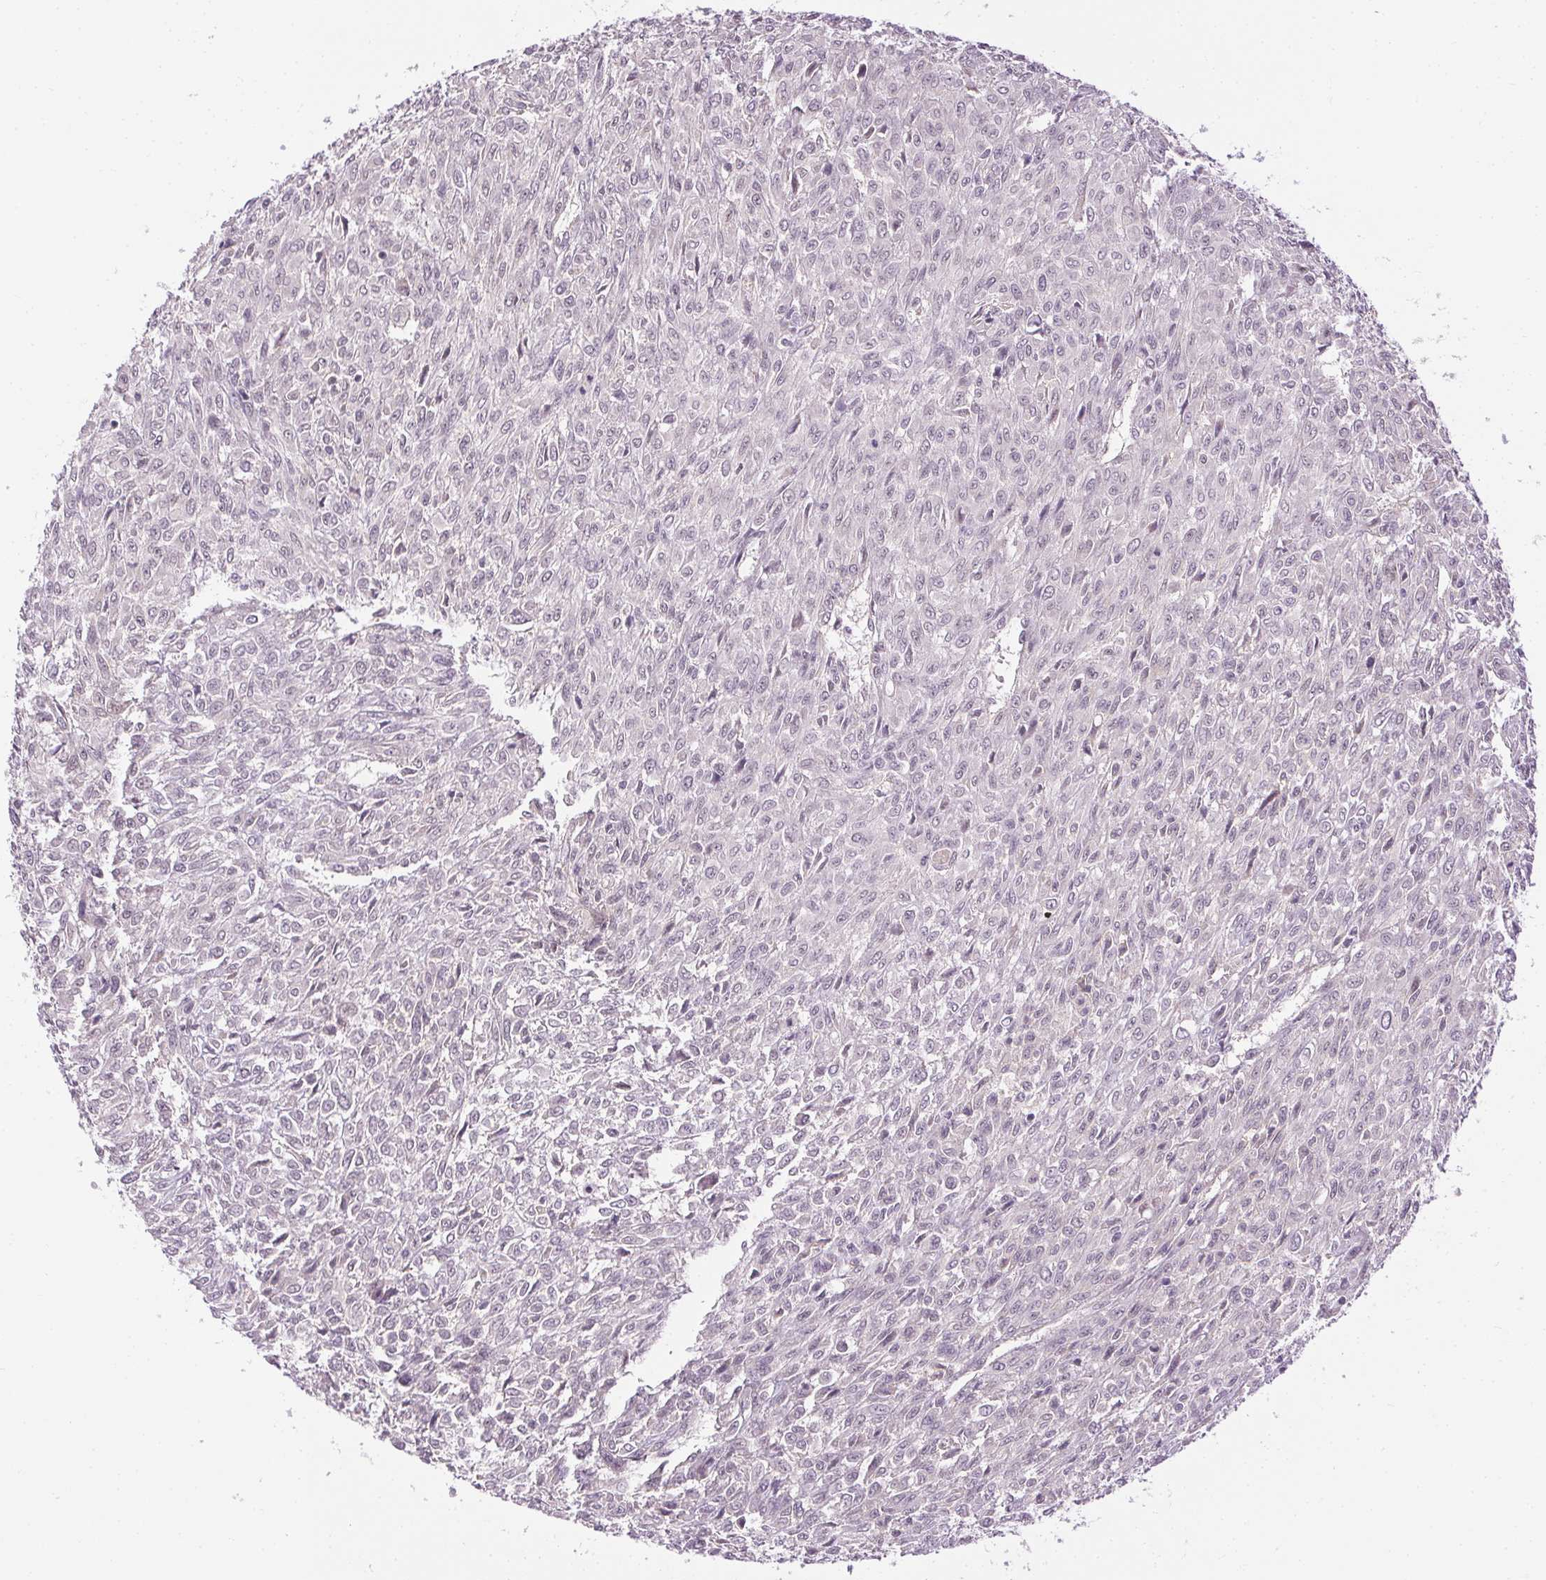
{"staining": {"intensity": "negative", "quantity": "none", "location": "none"}, "tissue": "renal cancer", "cell_type": "Tumor cells", "image_type": "cancer", "snomed": [{"axis": "morphology", "description": "Adenocarcinoma, NOS"}, {"axis": "topography", "description": "Kidney"}], "caption": "There is no significant expression in tumor cells of renal adenocarcinoma.", "gene": "FAM168A", "patient": {"sex": "male", "age": 58}}